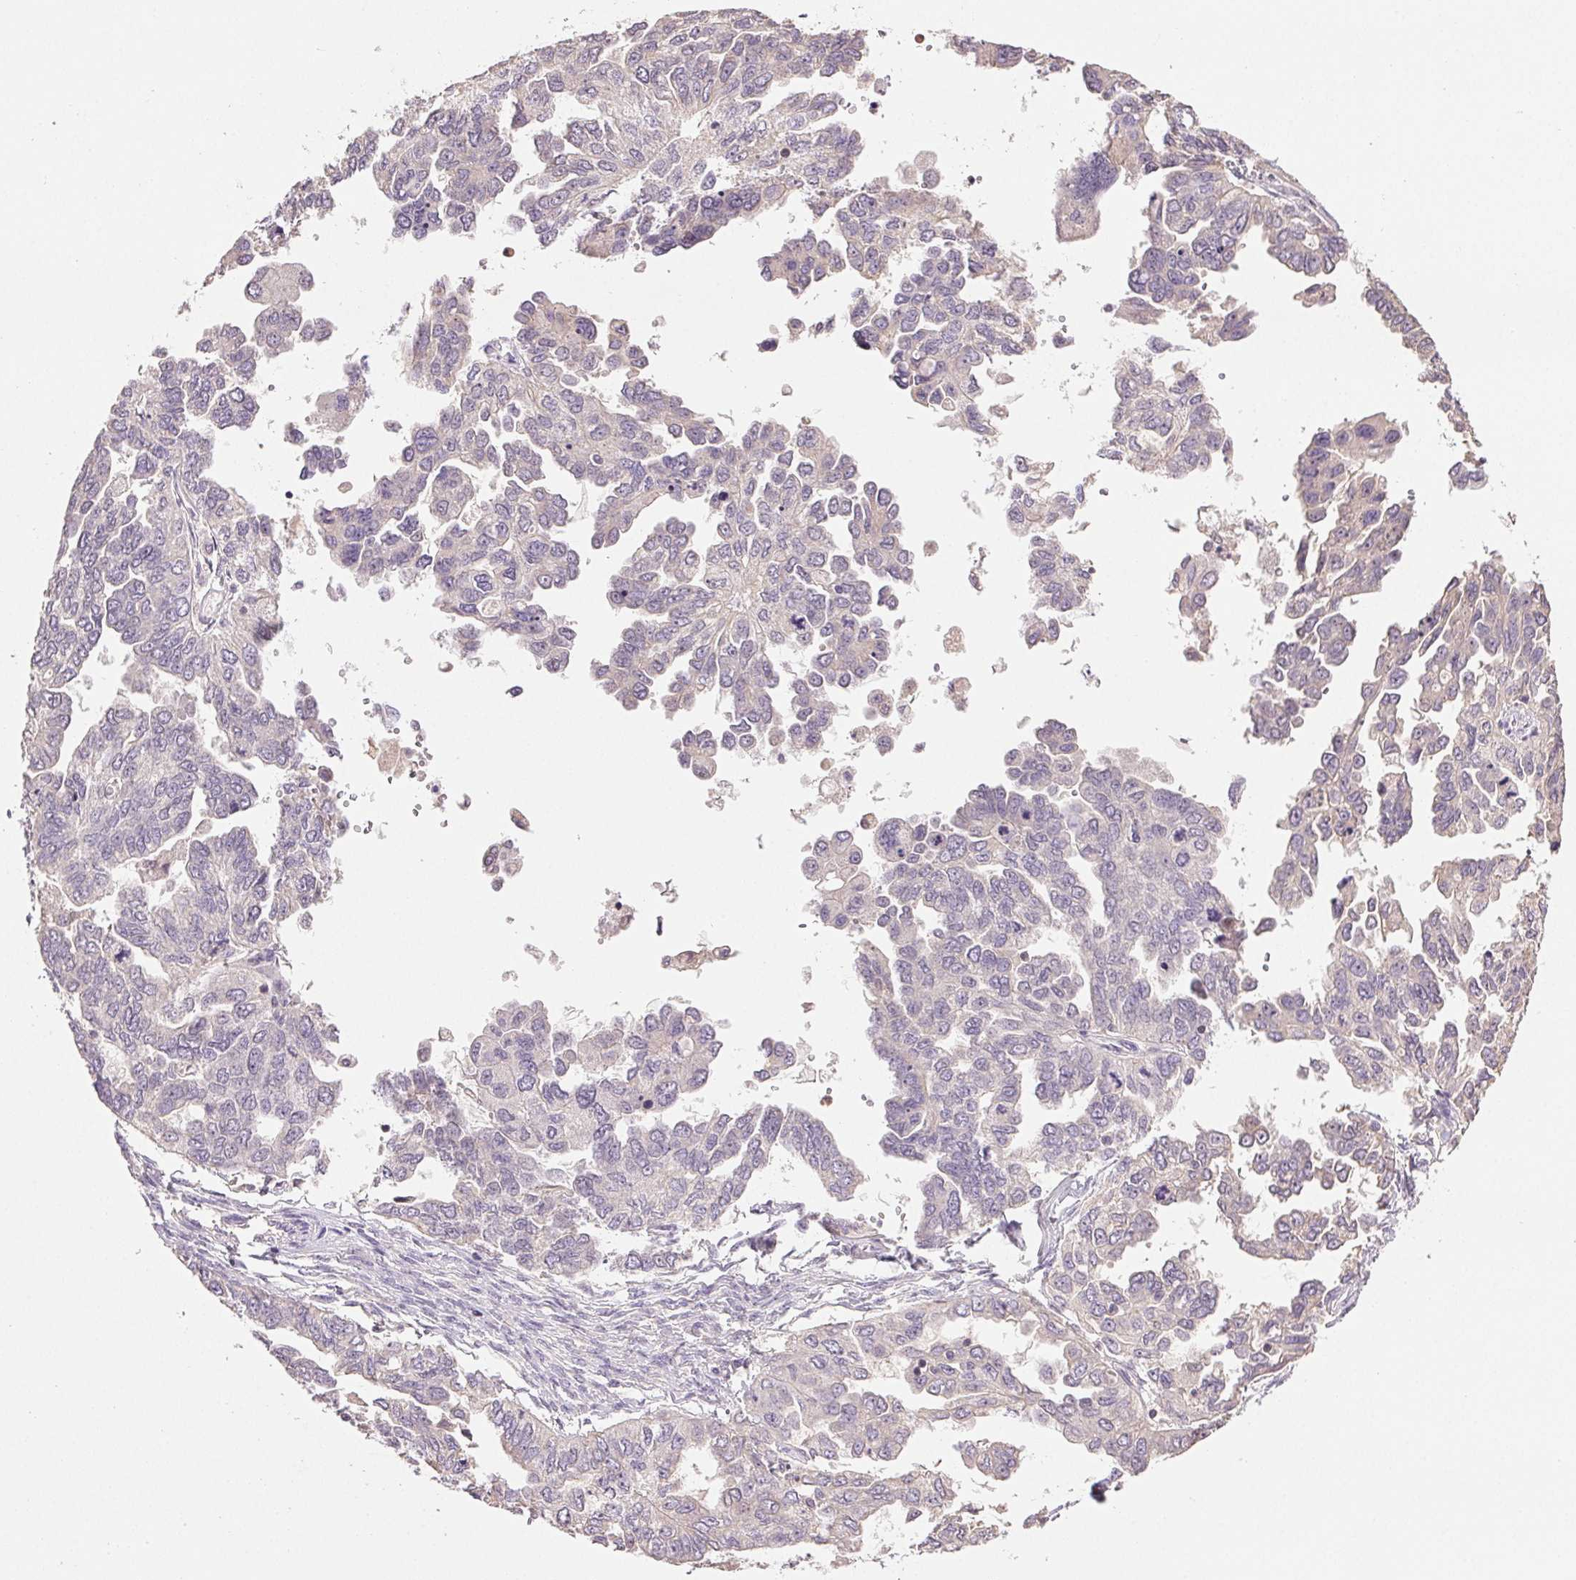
{"staining": {"intensity": "negative", "quantity": "none", "location": "none"}, "tissue": "ovarian cancer", "cell_type": "Tumor cells", "image_type": "cancer", "snomed": [{"axis": "morphology", "description": "Cystadenocarcinoma, serous, NOS"}, {"axis": "topography", "description": "Ovary"}], "caption": "This image is of serous cystadenocarcinoma (ovarian) stained with immunohistochemistry (IHC) to label a protein in brown with the nuclei are counter-stained blue. There is no positivity in tumor cells. (Immunohistochemistry (ihc), brightfield microscopy, high magnification).", "gene": "TMEM253", "patient": {"sex": "female", "age": 53}}